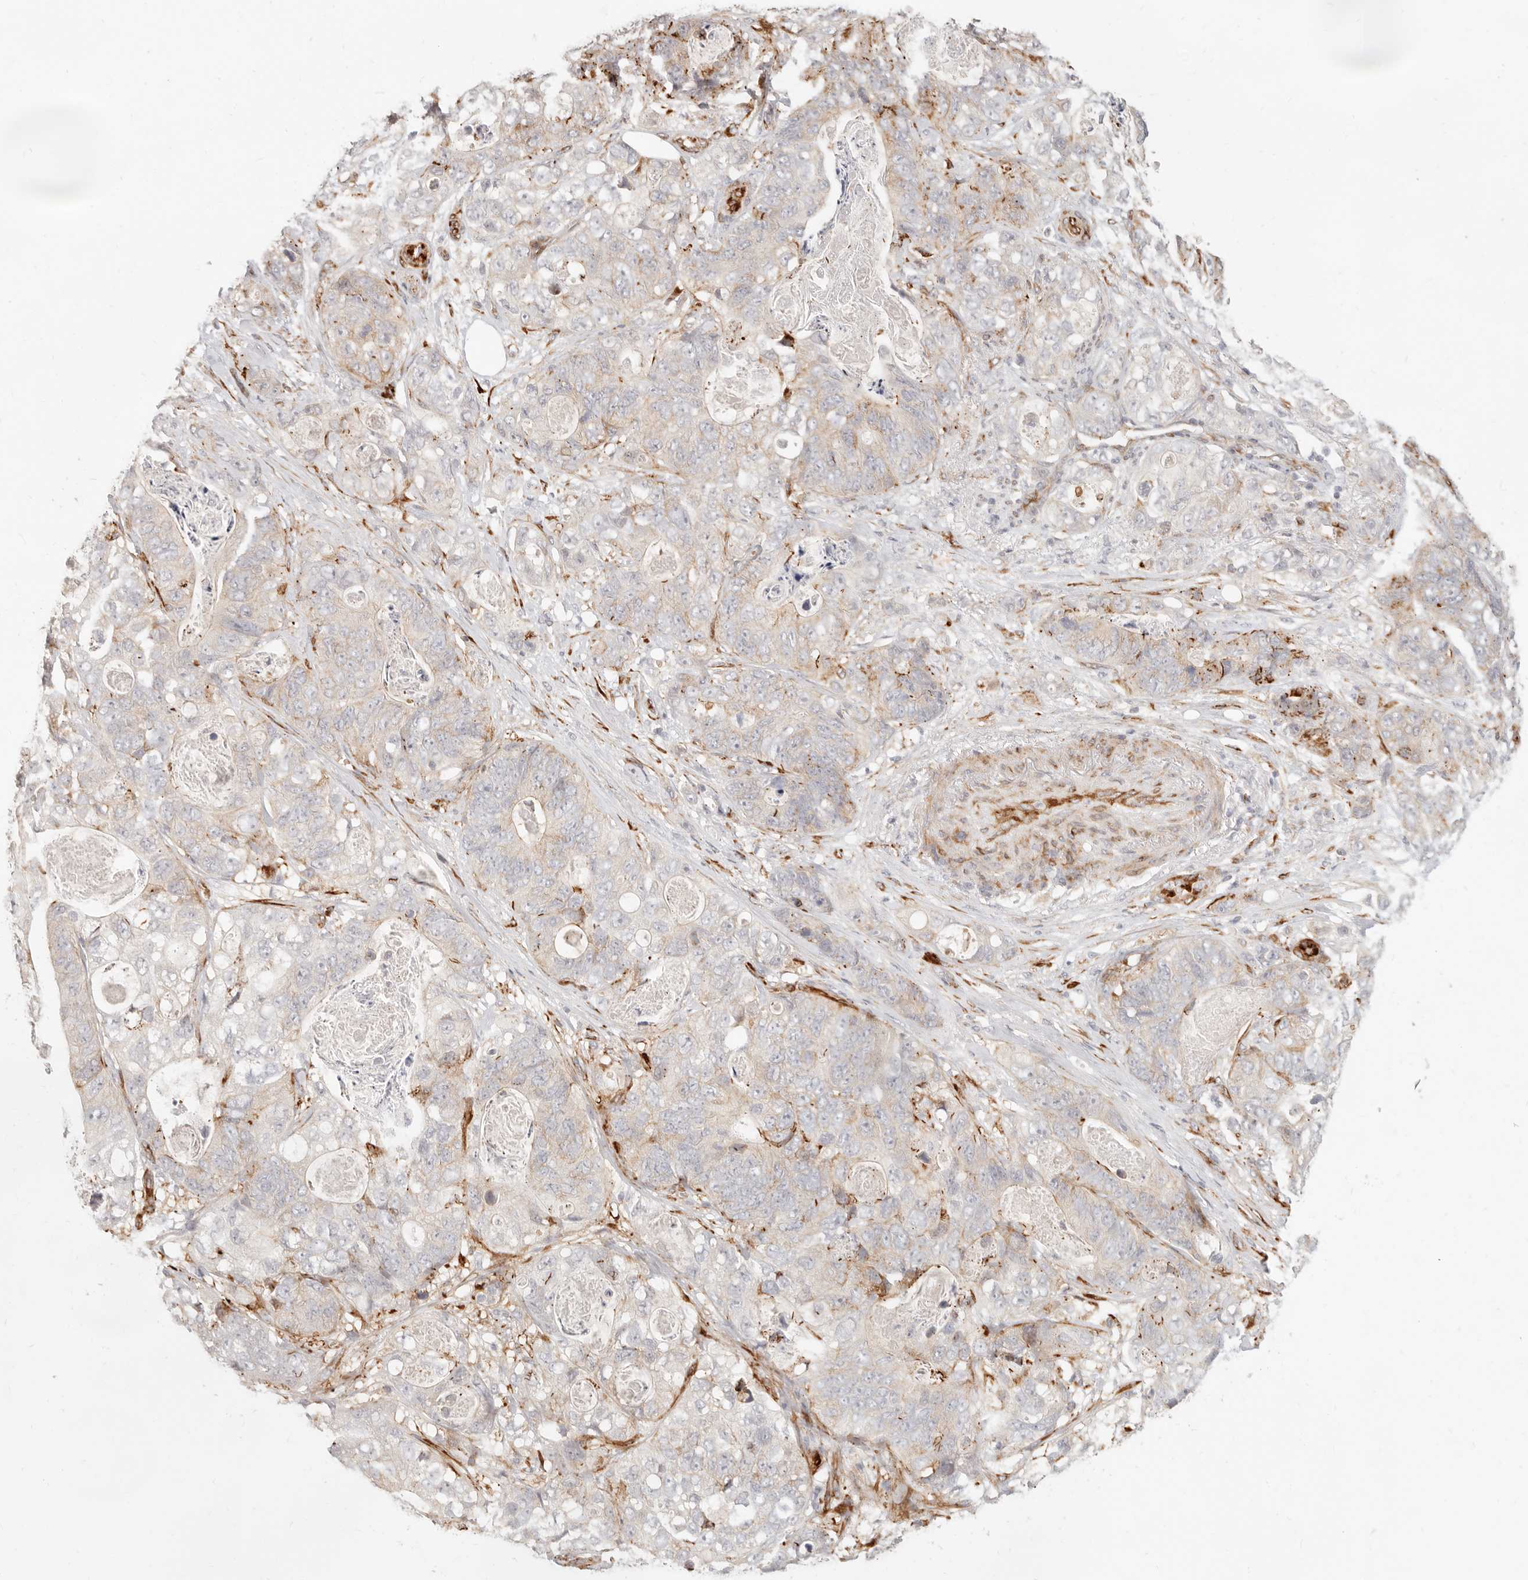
{"staining": {"intensity": "moderate", "quantity": "<25%", "location": "cytoplasmic/membranous"}, "tissue": "stomach cancer", "cell_type": "Tumor cells", "image_type": "cancer", "snomed": [{"axis": "morphology", "description": "Normal tissue, NOS"}, {"axis": "morphology", "description": "Adenocarcinoma, NOS"}, {"axis": "topography", "description": "Stomach"}], "caption": "Immunohistochemistry (IHC) staining of stomach cancer (adenocarcinoma), which shows low levels of moderate cytoplasmic/membranous expression in approximately <25% of tumor cells indicating moderate cytoplasmic/membranous protein staining. The staining was performed using DAB (3,3'-diaminobenzidine) (brown) for protein detection and nuclei were counterstained in hematoxylin (blue).", "gene": "SASS6", "patient": {"sex": "female", "age": 89}}